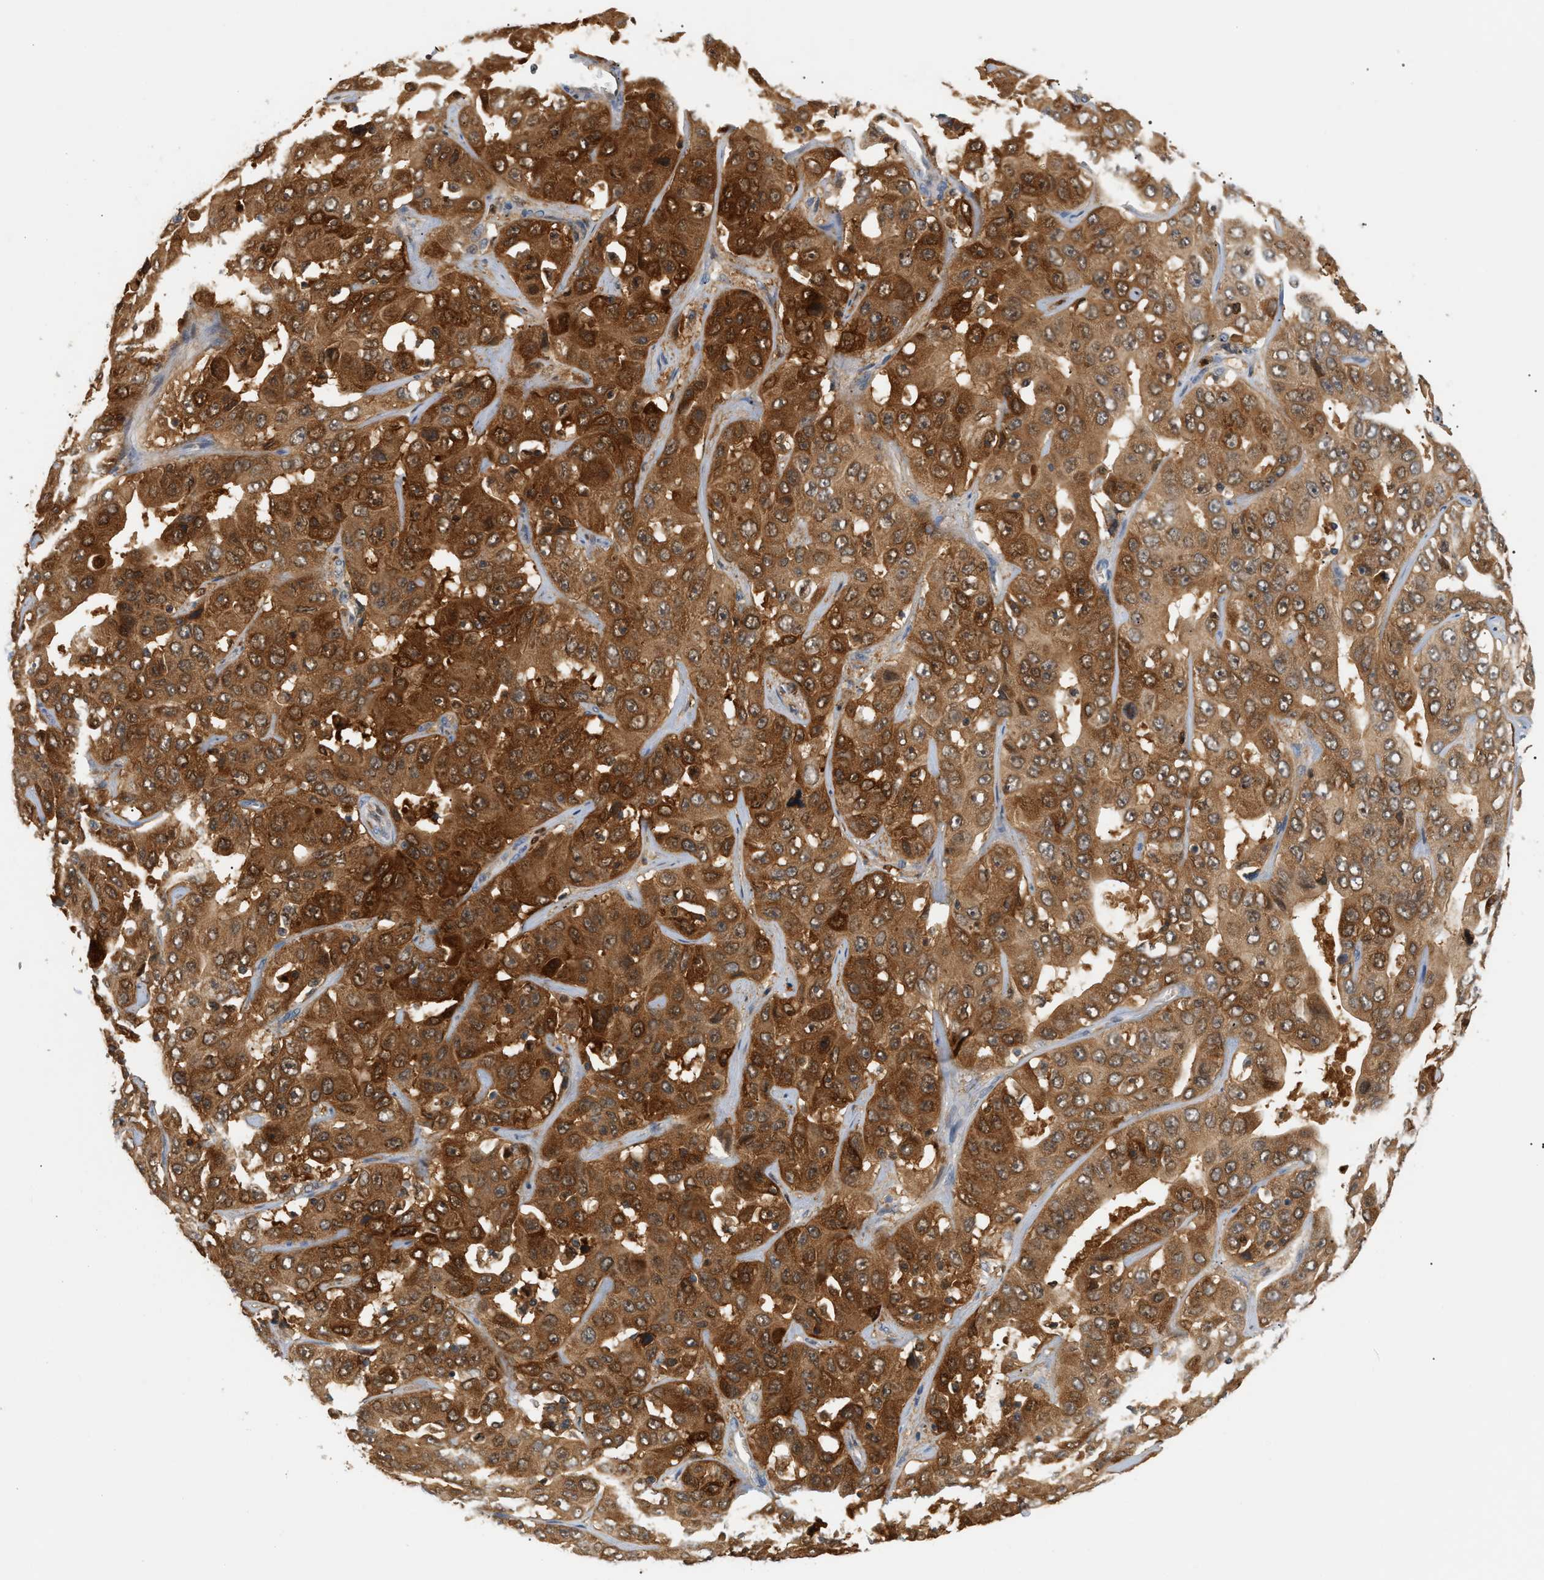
{"staining": {"intensity": "strong", "quantity": ">75%", "location": "cytoplasmic/membranous"}, "tissue": "liver cancer", "cell_type": "Tumor cells", "image_type": "cancer", "snomed": [{"axis": "morphology", "description": "Cholangiocarcinoma"}, {"axis": "topography", "description": "Liver"}], "caption": "IHC image of neoplastic tissue: human liver cholangiocarcinoma stained using immunohistochemistry (IHC) displays high levels of strong protein expression localized specifically in the cytoplasmic/membranous of tumor cells, appearing as a cytoplasmic/membranous brown color.", "gene": "PYCARD", "patient": {"sex": "female", "age": 52}}